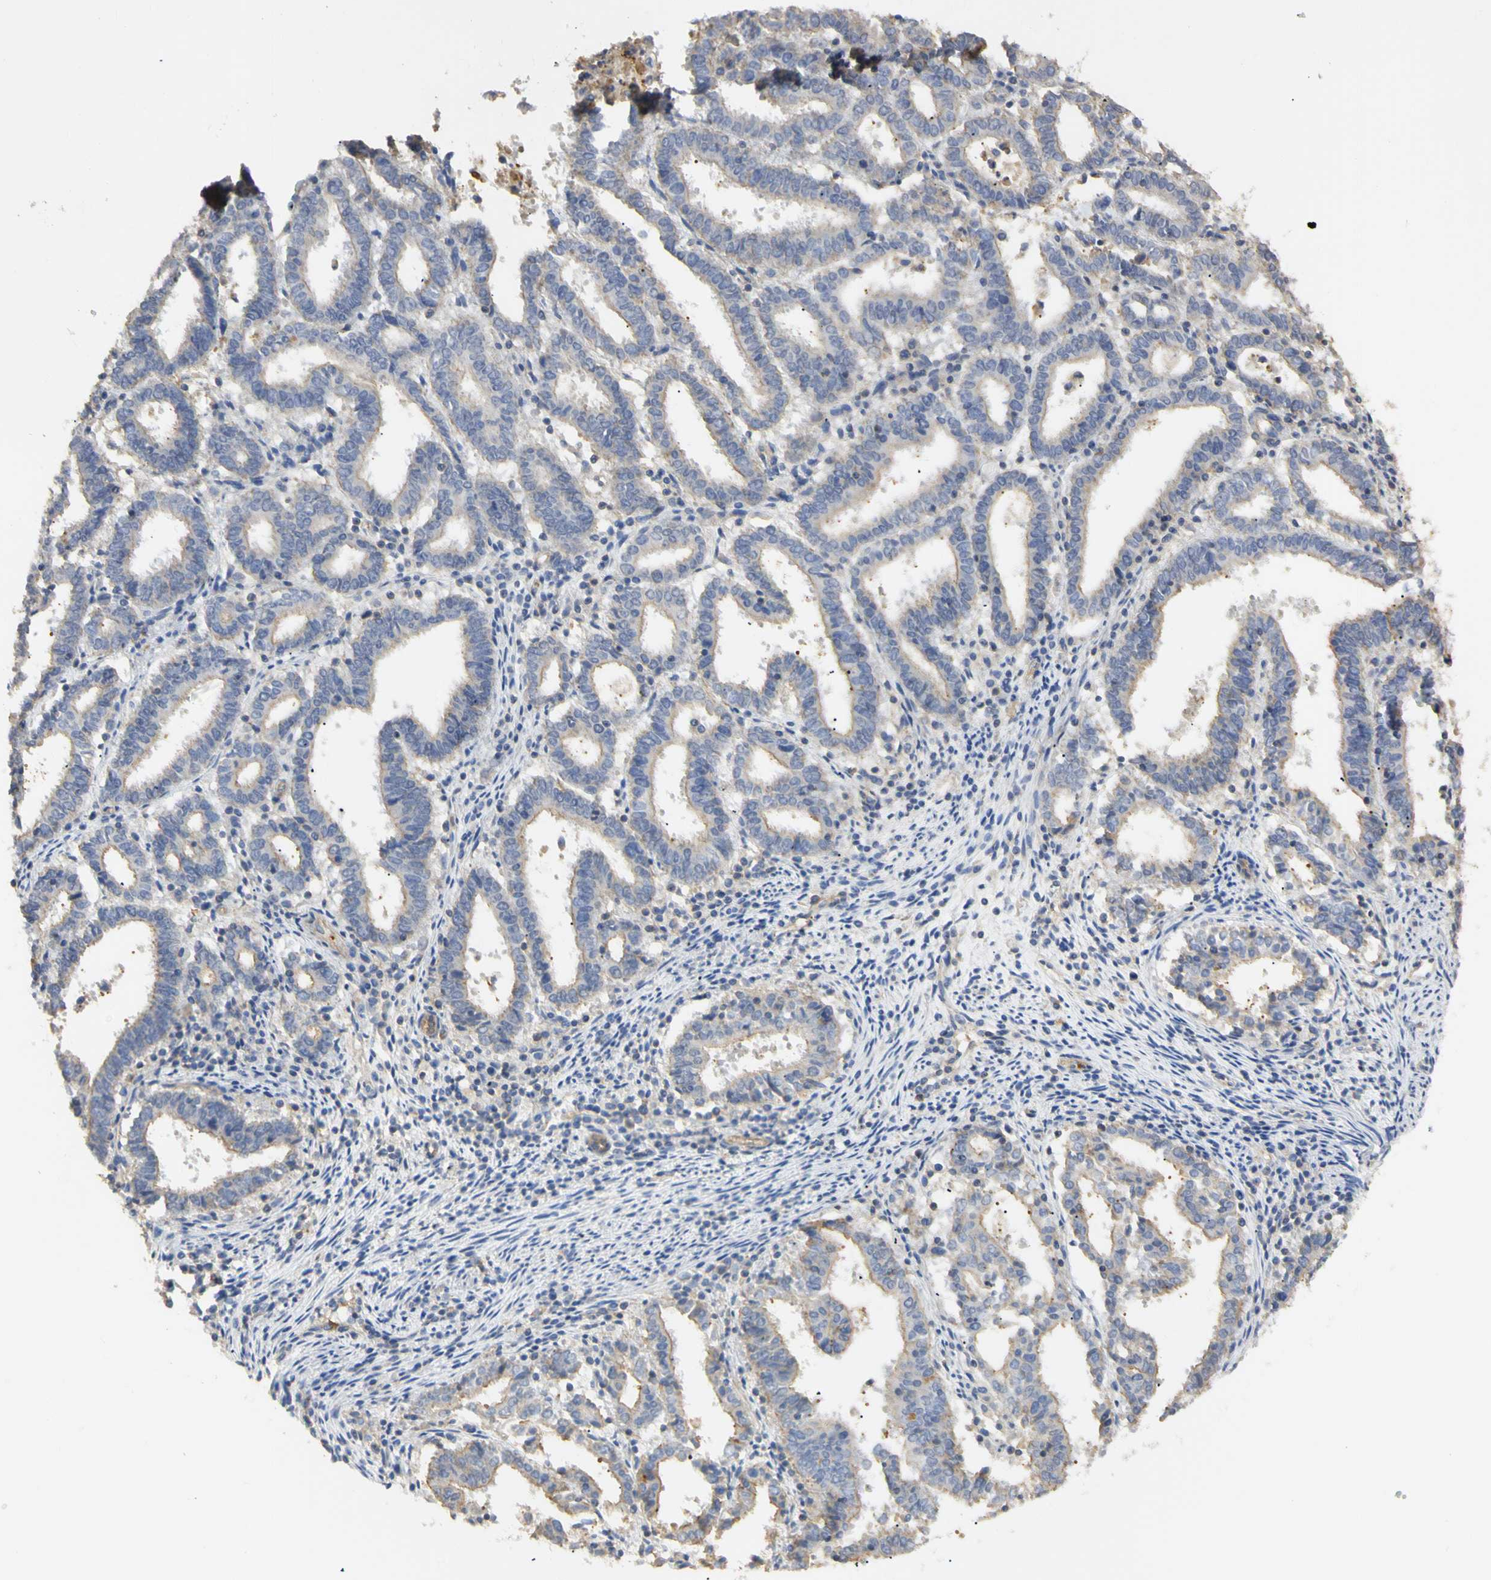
{"staining": {"intensity": "negative", "quantity": "none", "location": "none"}, "tissue": "endometrial cancer", "cell_type": "Tumor cells", "image_type": "cancer", "snomed": [{"axis": "morphology", "description": "Adenocarcinoma, NOS"}, {"axis": "topography", "description": "Uterus"}], "caption": "This is an IHC histopathology image of endometrial cancer. There is no staining in tumor cells.", "gene": "KCNE4", "patient": {"sex": "female", "age": 83}}